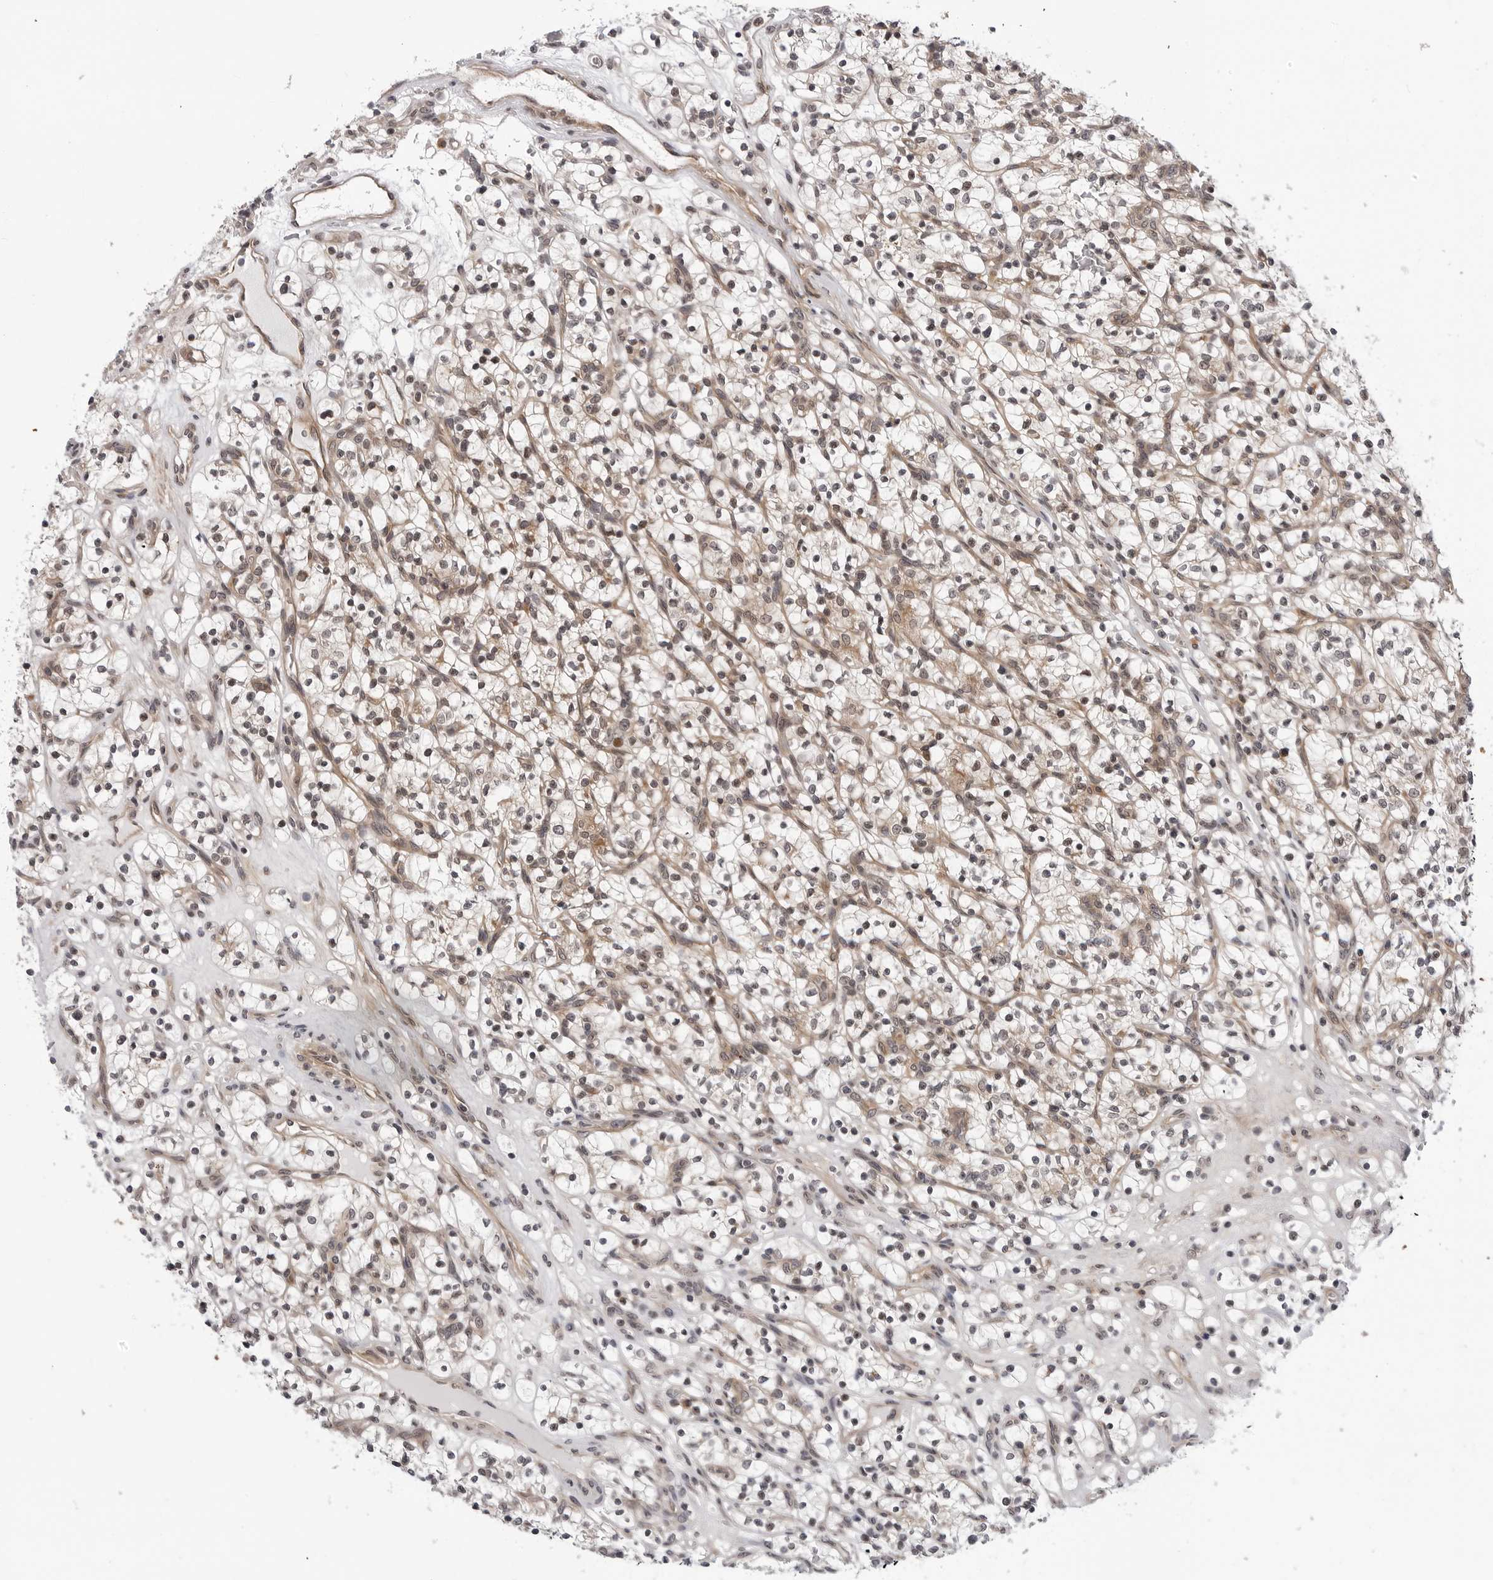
{"staining": {"intensity": "weak", "quantity": ">75%", "location": "cytoplasmic/membranous"}, "tissue": "renal cancer", "cell_type": "Tumor cells", "image_type": "cancer", "snomed": [{"axis": "morphology", "description": "Adenocarcinoma, NOS"}, {"axis": "topography", "description": "Kidney"}], "caption": "Immunohistochemistry of adenocarcinoma (renal) exhibits low levels of weak cytoplasmic/membranous staining in about >75% of tumor cells. The protein is shown in brown color, while the nuclei are stained blue.", "gene": "KIAA1614", "patient": {"sex": "female", "age": 57}}